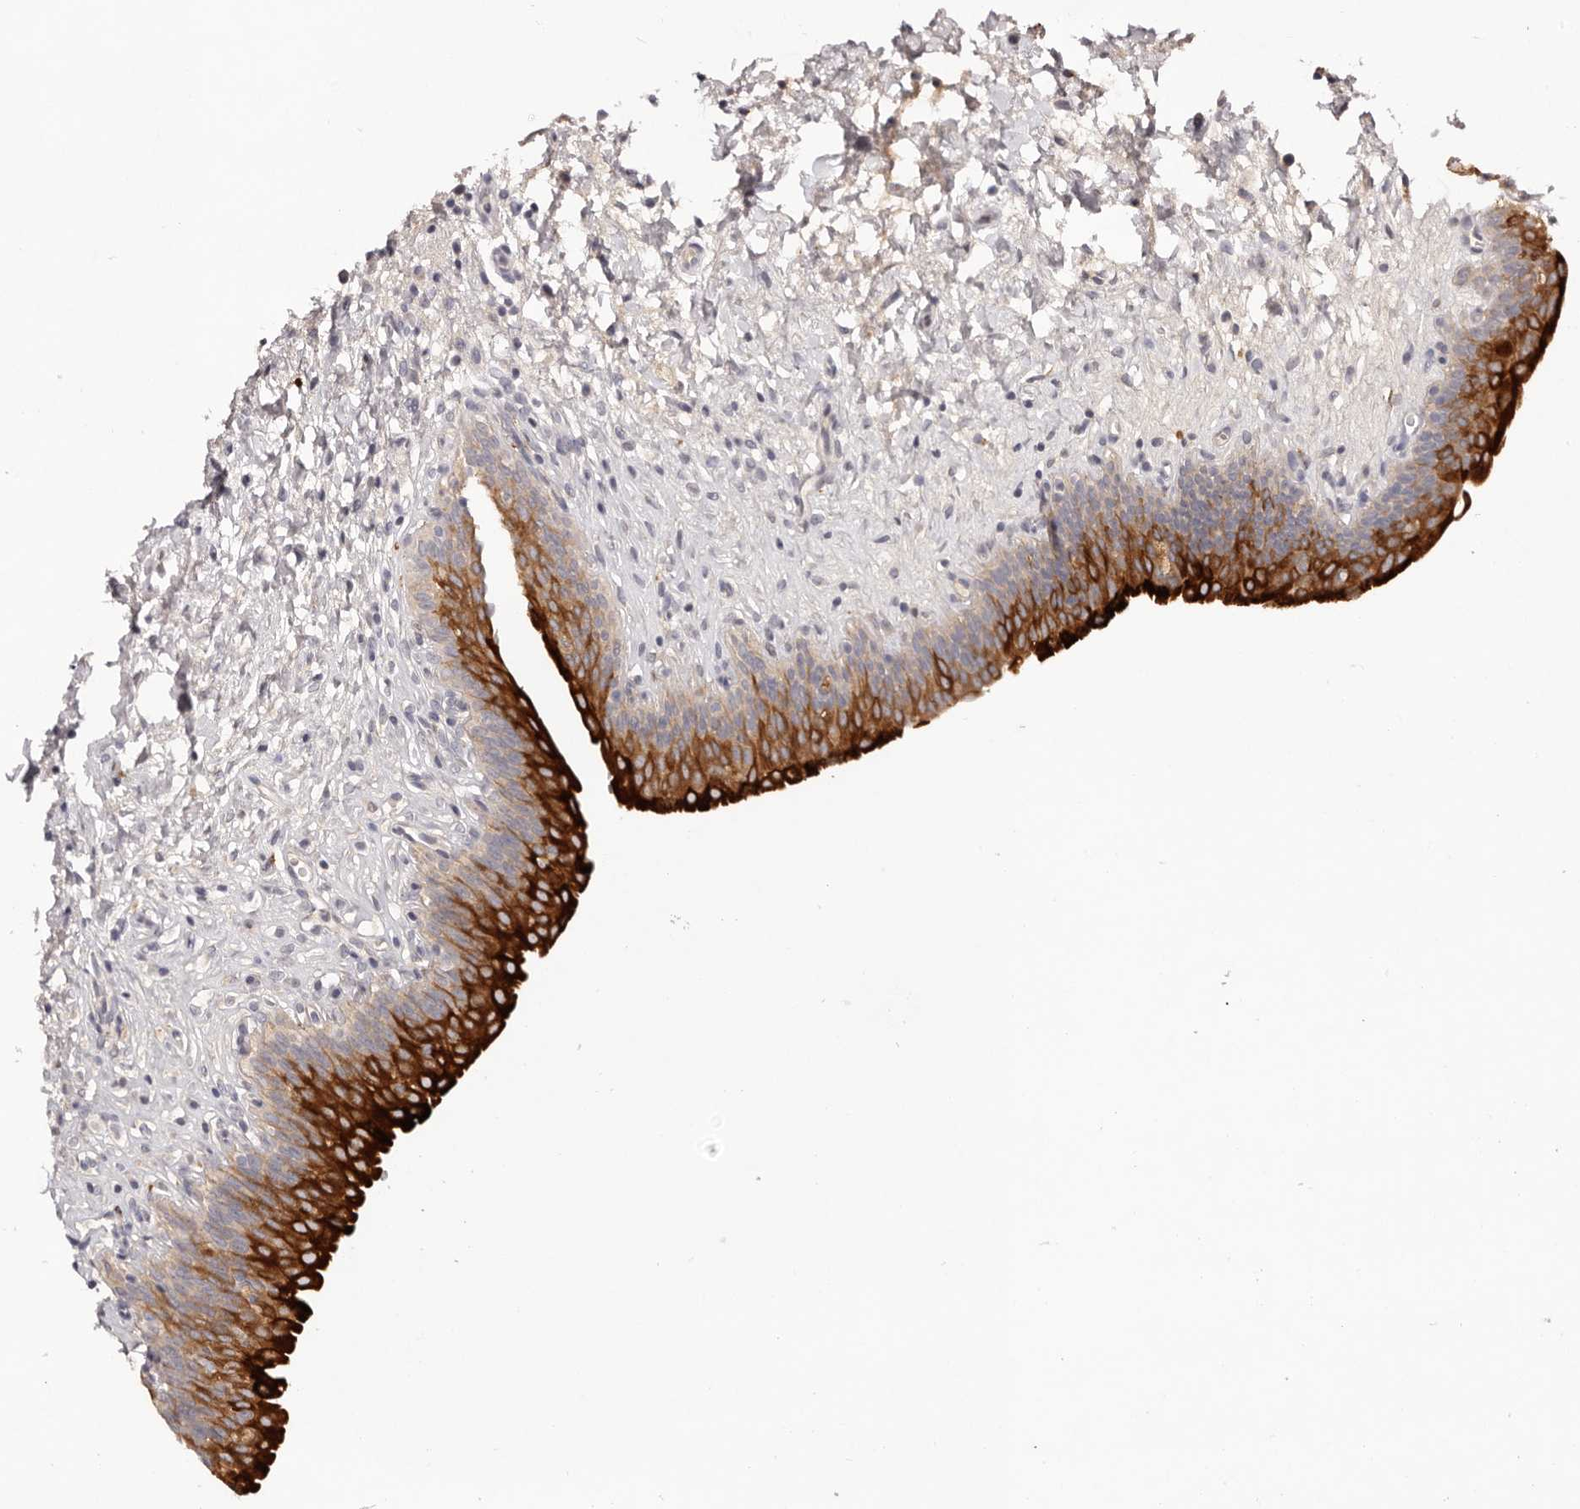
{"staining": {"intensity": "strong", "quantity": "25%-75%", "location": "cytoplasmic/membranous"}, "tissue": "urinary bladder", "cell_type": "Urothelial cells", "image_type": "normal", "snomed": [{"axis": "morphology", "description": "Normal tissue, NOS"}, {"axis": "topography", "description": "Urinary bladder"}], "caption": "Immunohistochemistry (IHC) staining of benign urinary bladder, which shows high levels of strong cytoplasmic/membranous staining in about 25%-75% of urothelial cells indicating strong cytoplasmic/membranous protein staining. The staining was performed using DAB (3,3'-diaminobenzidine) (brown) for protein detection and nuclei were counterstained in hematoxylin (blue).", "gene": "SCUBE2", "patient": {"sex": "male", "age": 83}}